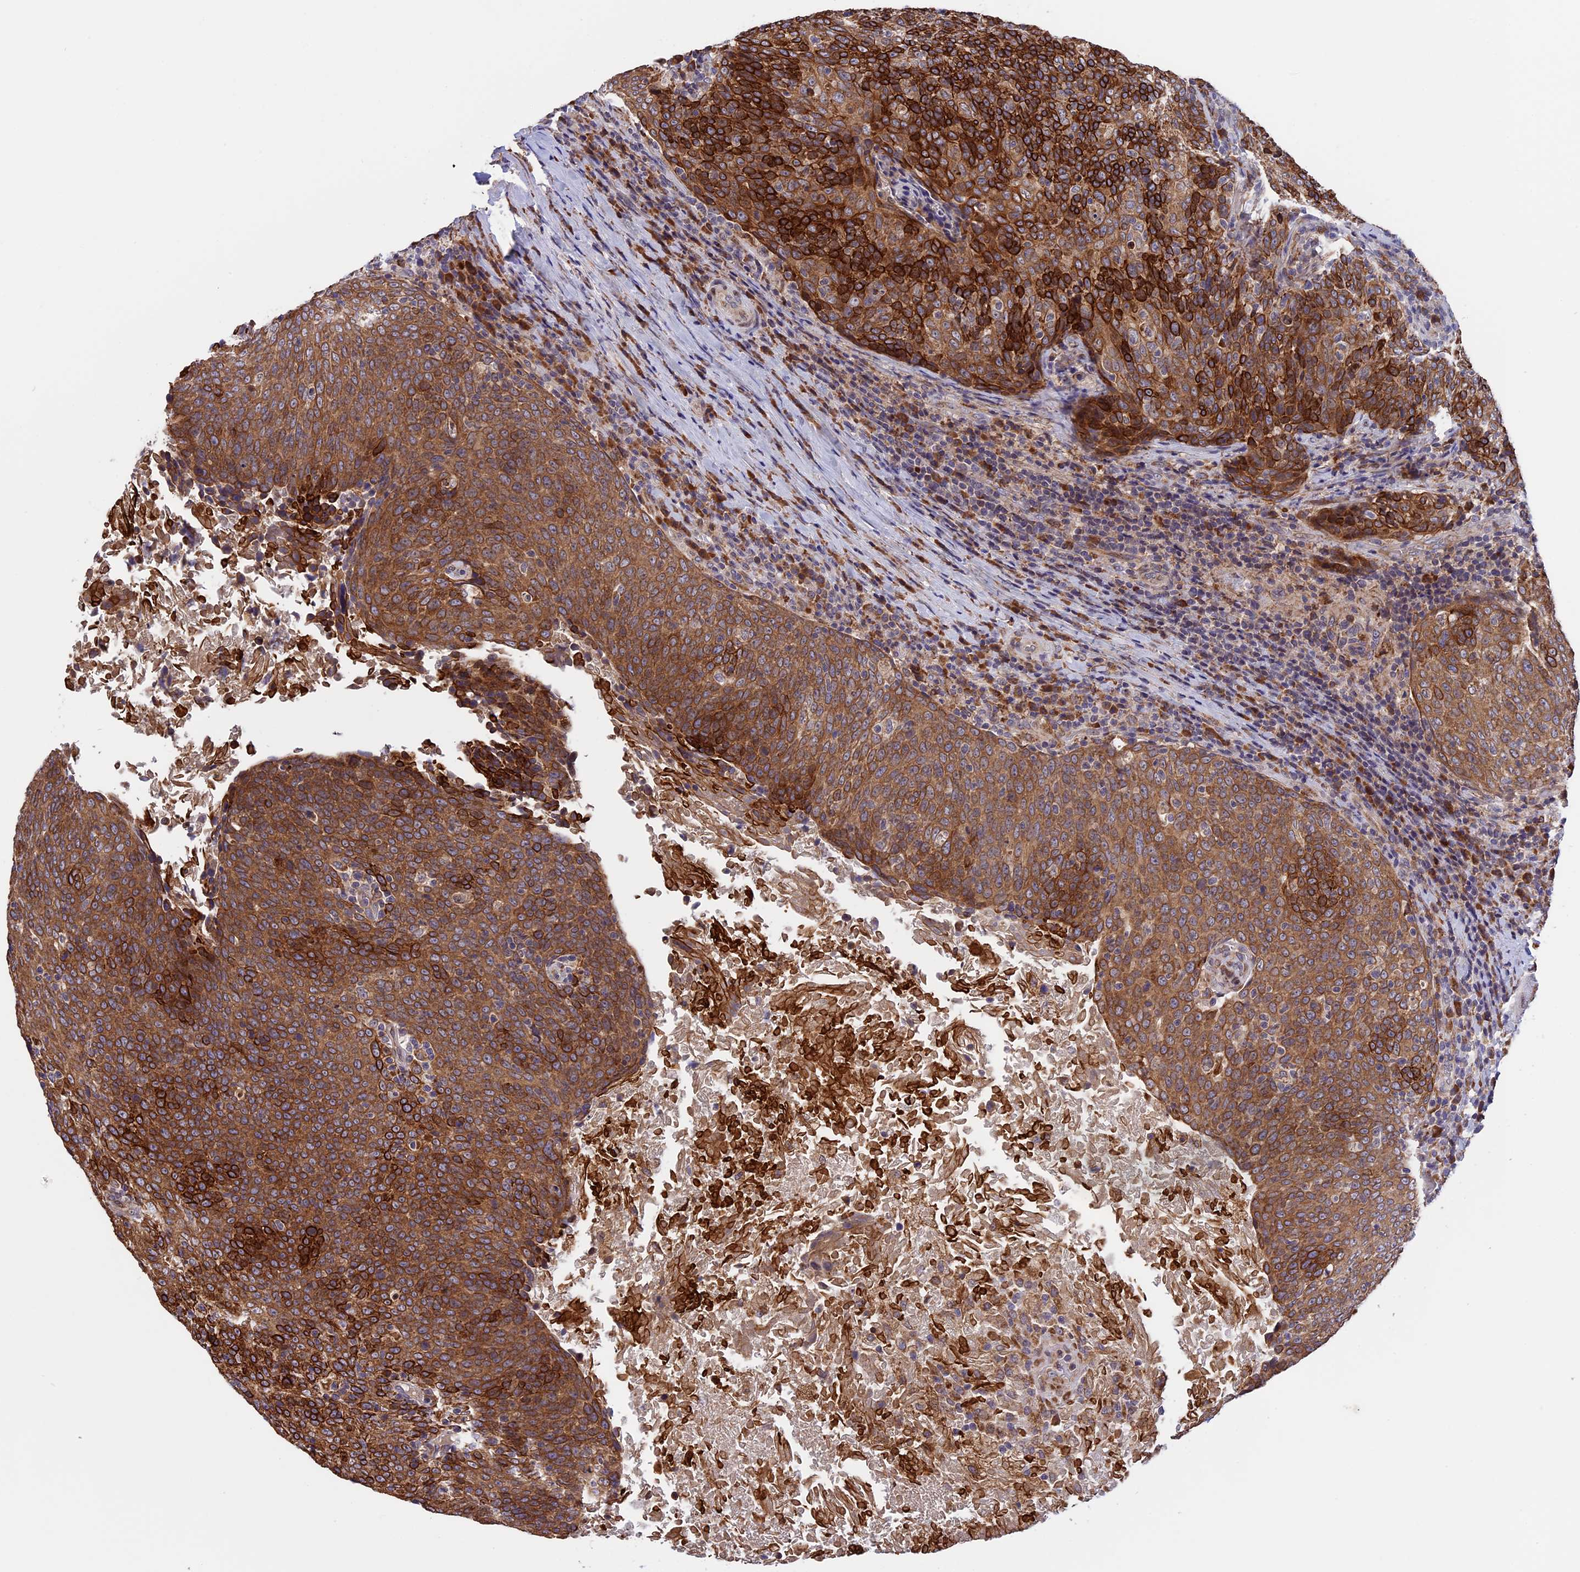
{"staining": {"intensity": "strong", "quantity": ">75%", "location": "cytoplasmic/membranous"}, "tissue": "head and neck cancer", "cell_type": "Tumor cells", "image_type": "cancer", "snomed": [{"axis": "morphology", "description": "Squamous cell carcinoma, NOS"}, {"axis": "morphology", "description": "Squamous cell carcinoma, metastatic, NOS"}, {"axis": "topography", "description": "Lymph node"}, {"axis": "topography", "description": "Head-Neck"}], "caption": "Metastatic squamous cell carcinoma (head and neck) stained with DAB immunohistochemistry (IHC) displays high levels of strong cytoplasmic/membranous expression in about >75% of tumor cells.", "gene": "DMRTA2", "patient": {"sex": "male", "age": 62}}